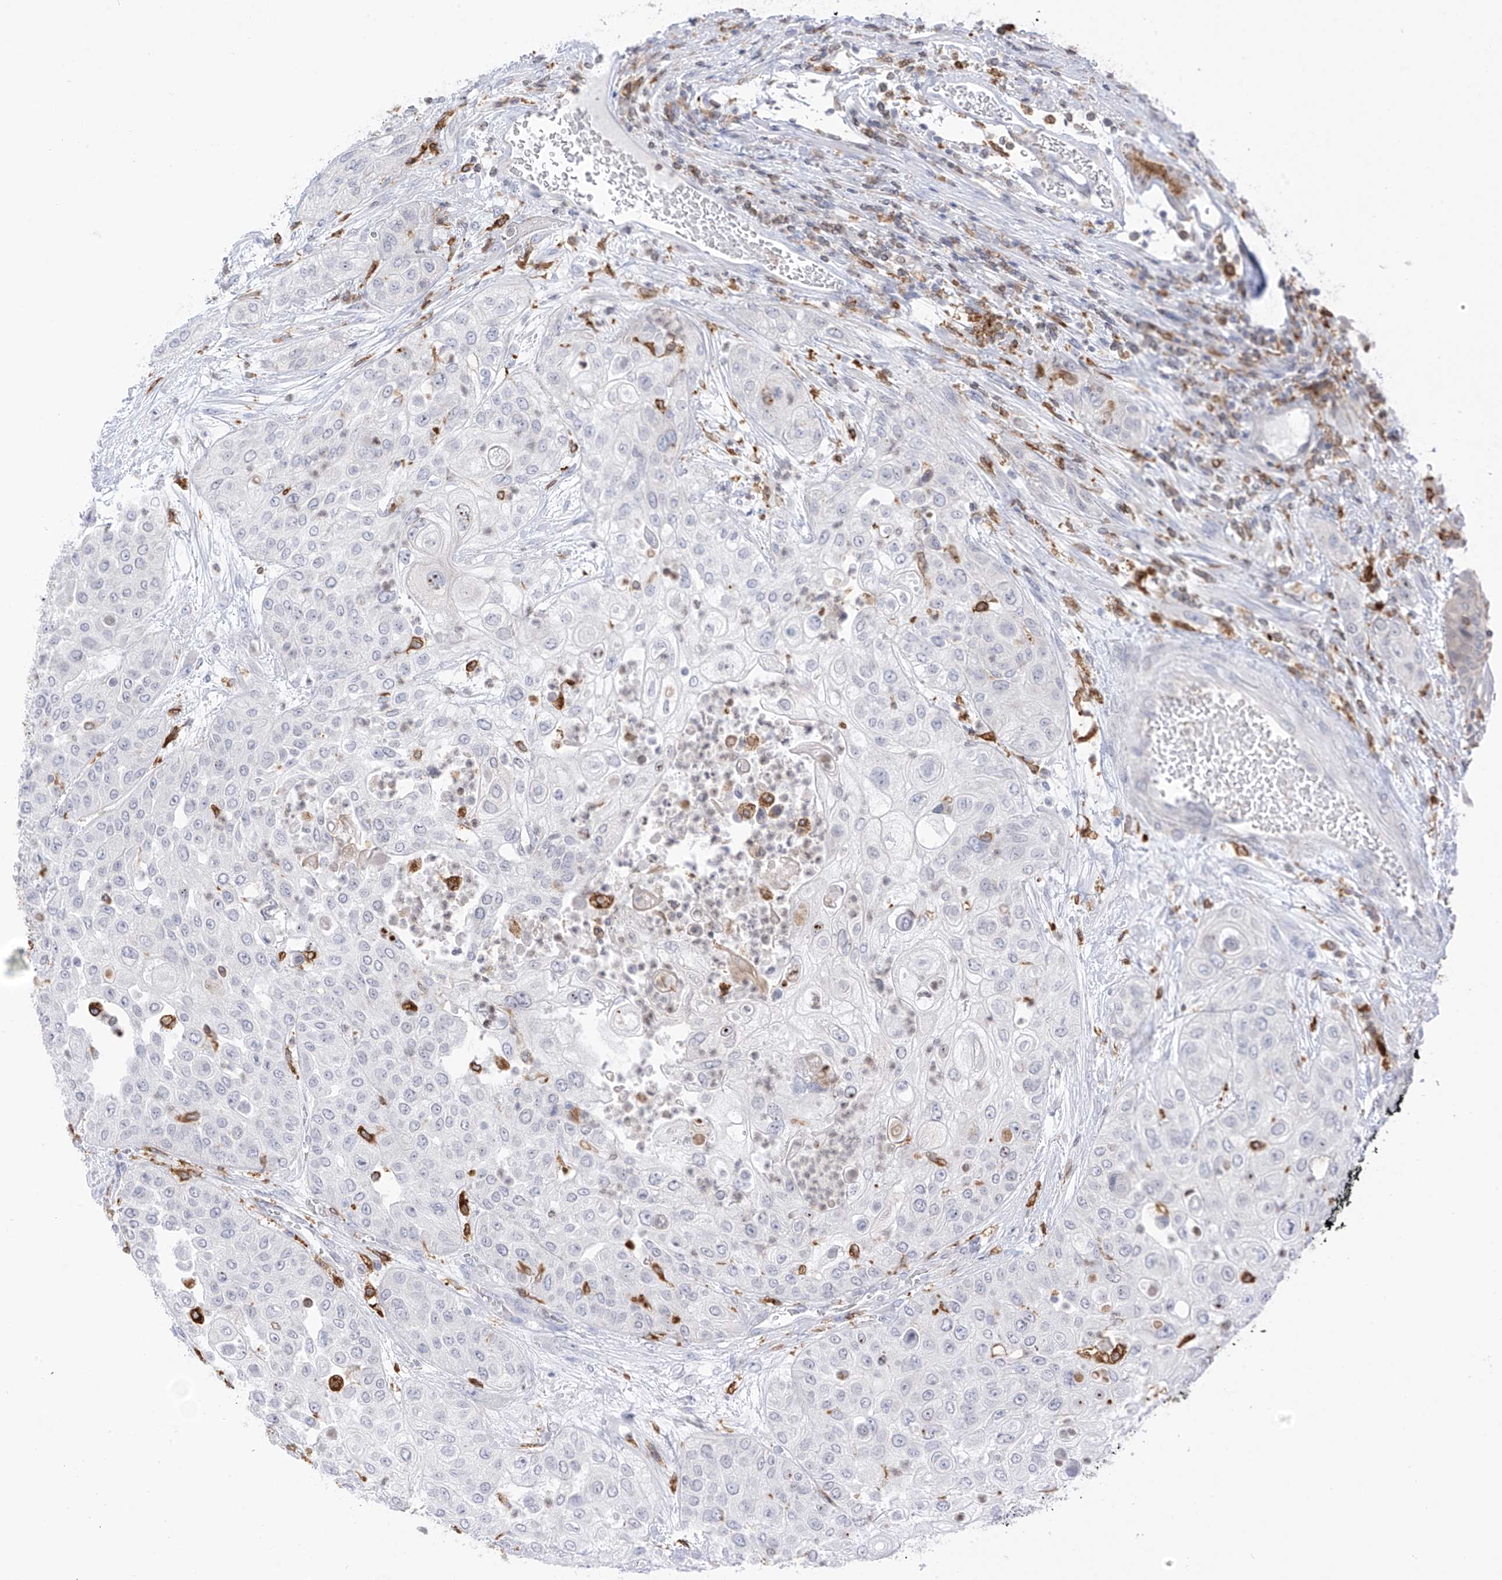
{"staining": {"intensity": "negative", "quantity": "none", "location": "none"}, "tissue": "urothelial cancer", "cell_type": "Tumor cells", "image_type": "cancer", "snomed": [{"axis": "morphology", "description": "Urothelial carcinoma, High grade"}, {"axis": "topography", "description": "Urinary bladder"}], "caption": "Immunohistochemistry of human urothelial carcinoma (high-grade) exhibits no positivity in tumor cells.", "gene": "TBXAS1", "patient": {"sex": "female", "age": 79}}